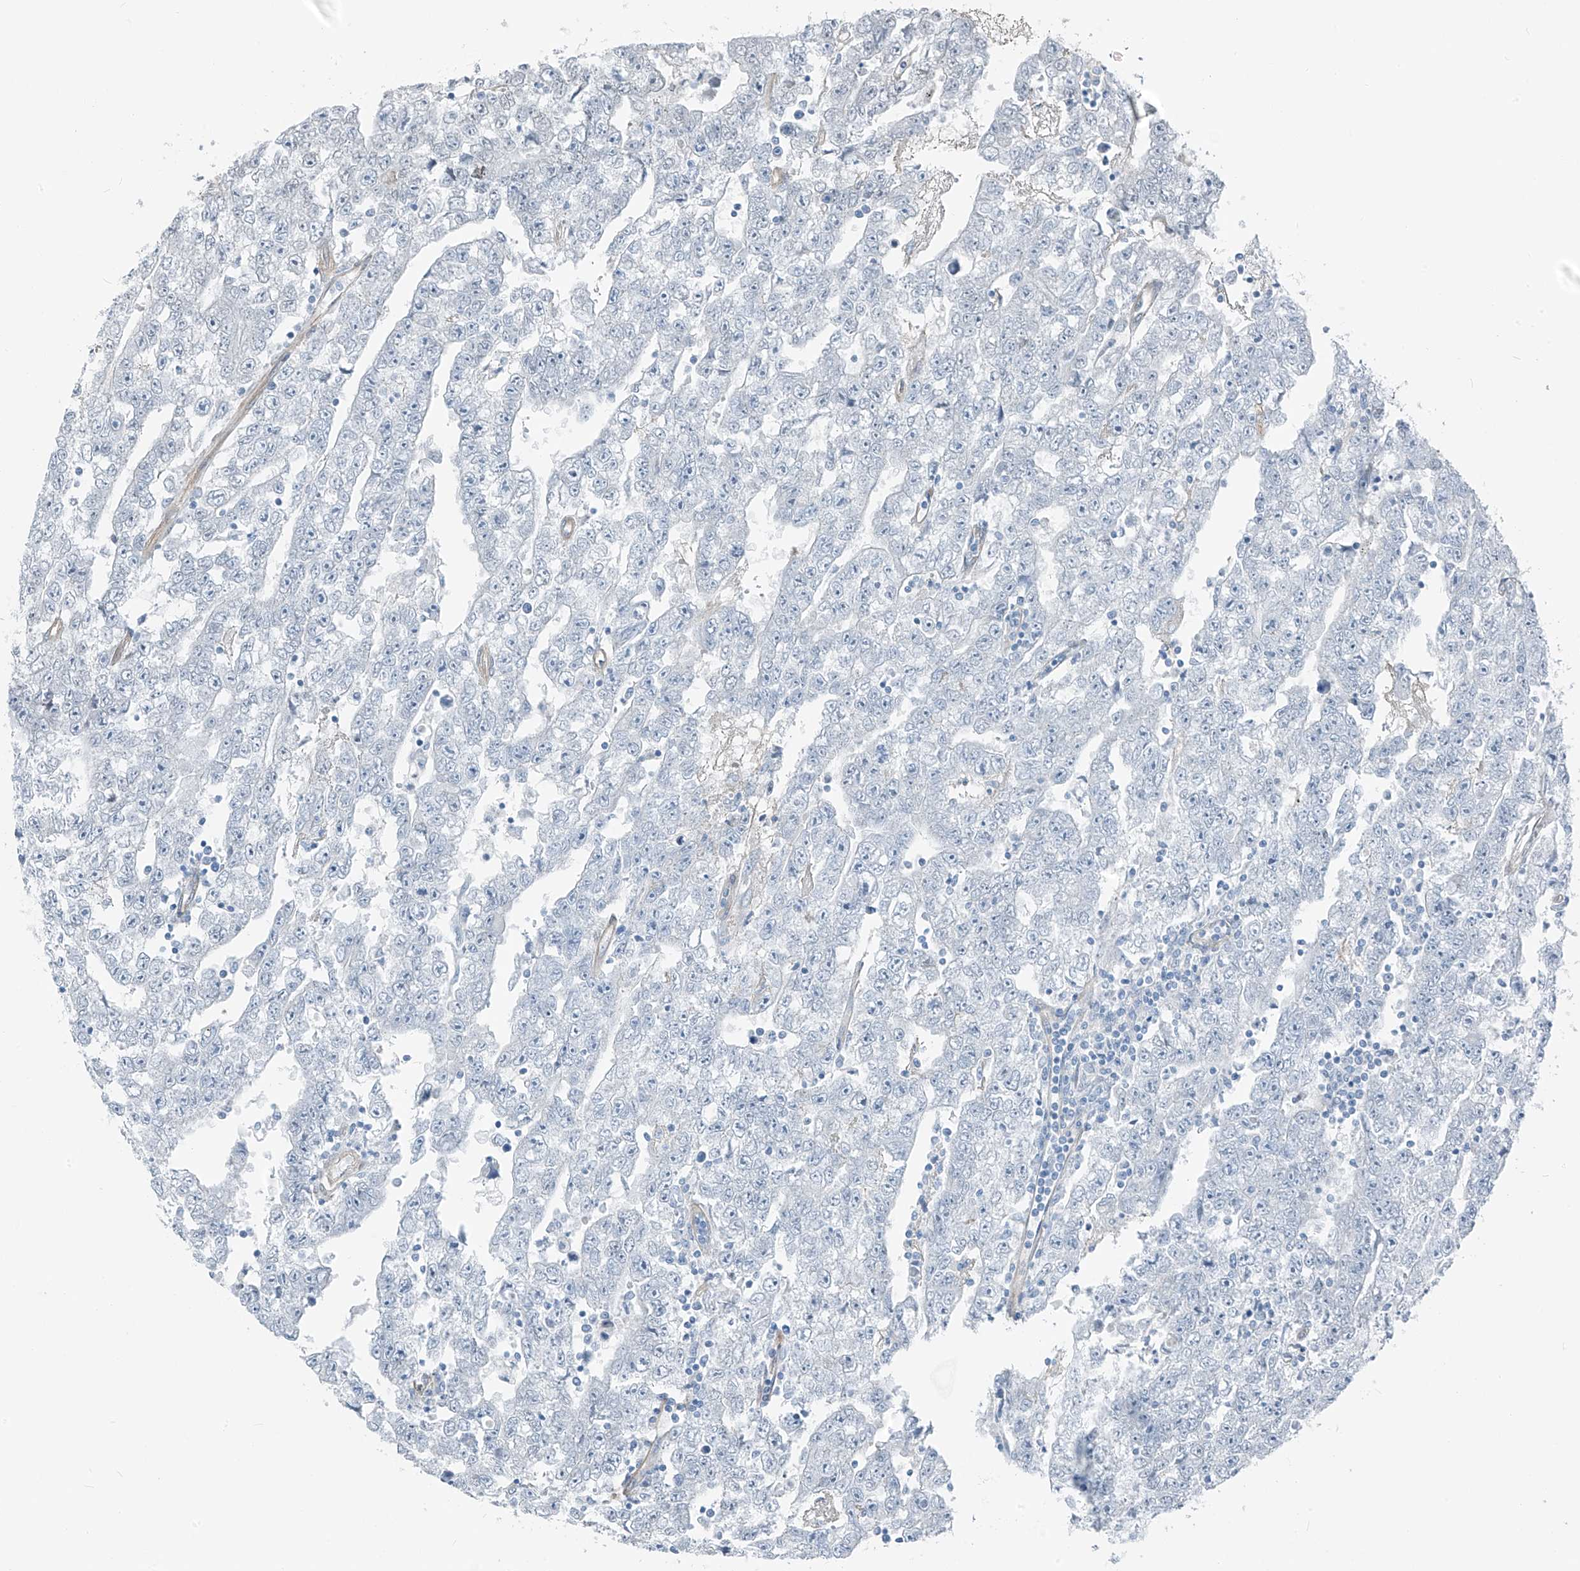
{"staining": {"intensity": "negative", "quantity": "none", "location": "none"}, "tissue": "testis cancer", "cell_type": "Tumor cells", "image_type": "cancer", "snomed": [{"axis": "morphology", "description": "Carcinoma, Embryonal, NOS"}, {"axis": "topography", "description": "Testis"}], "caption": "This is an immunohistochemistry micrograph of human testis cancer. There is no positivity in tumor cells.", "gene": "TNS2", "patient": {"sex": "male", "age": 25}}